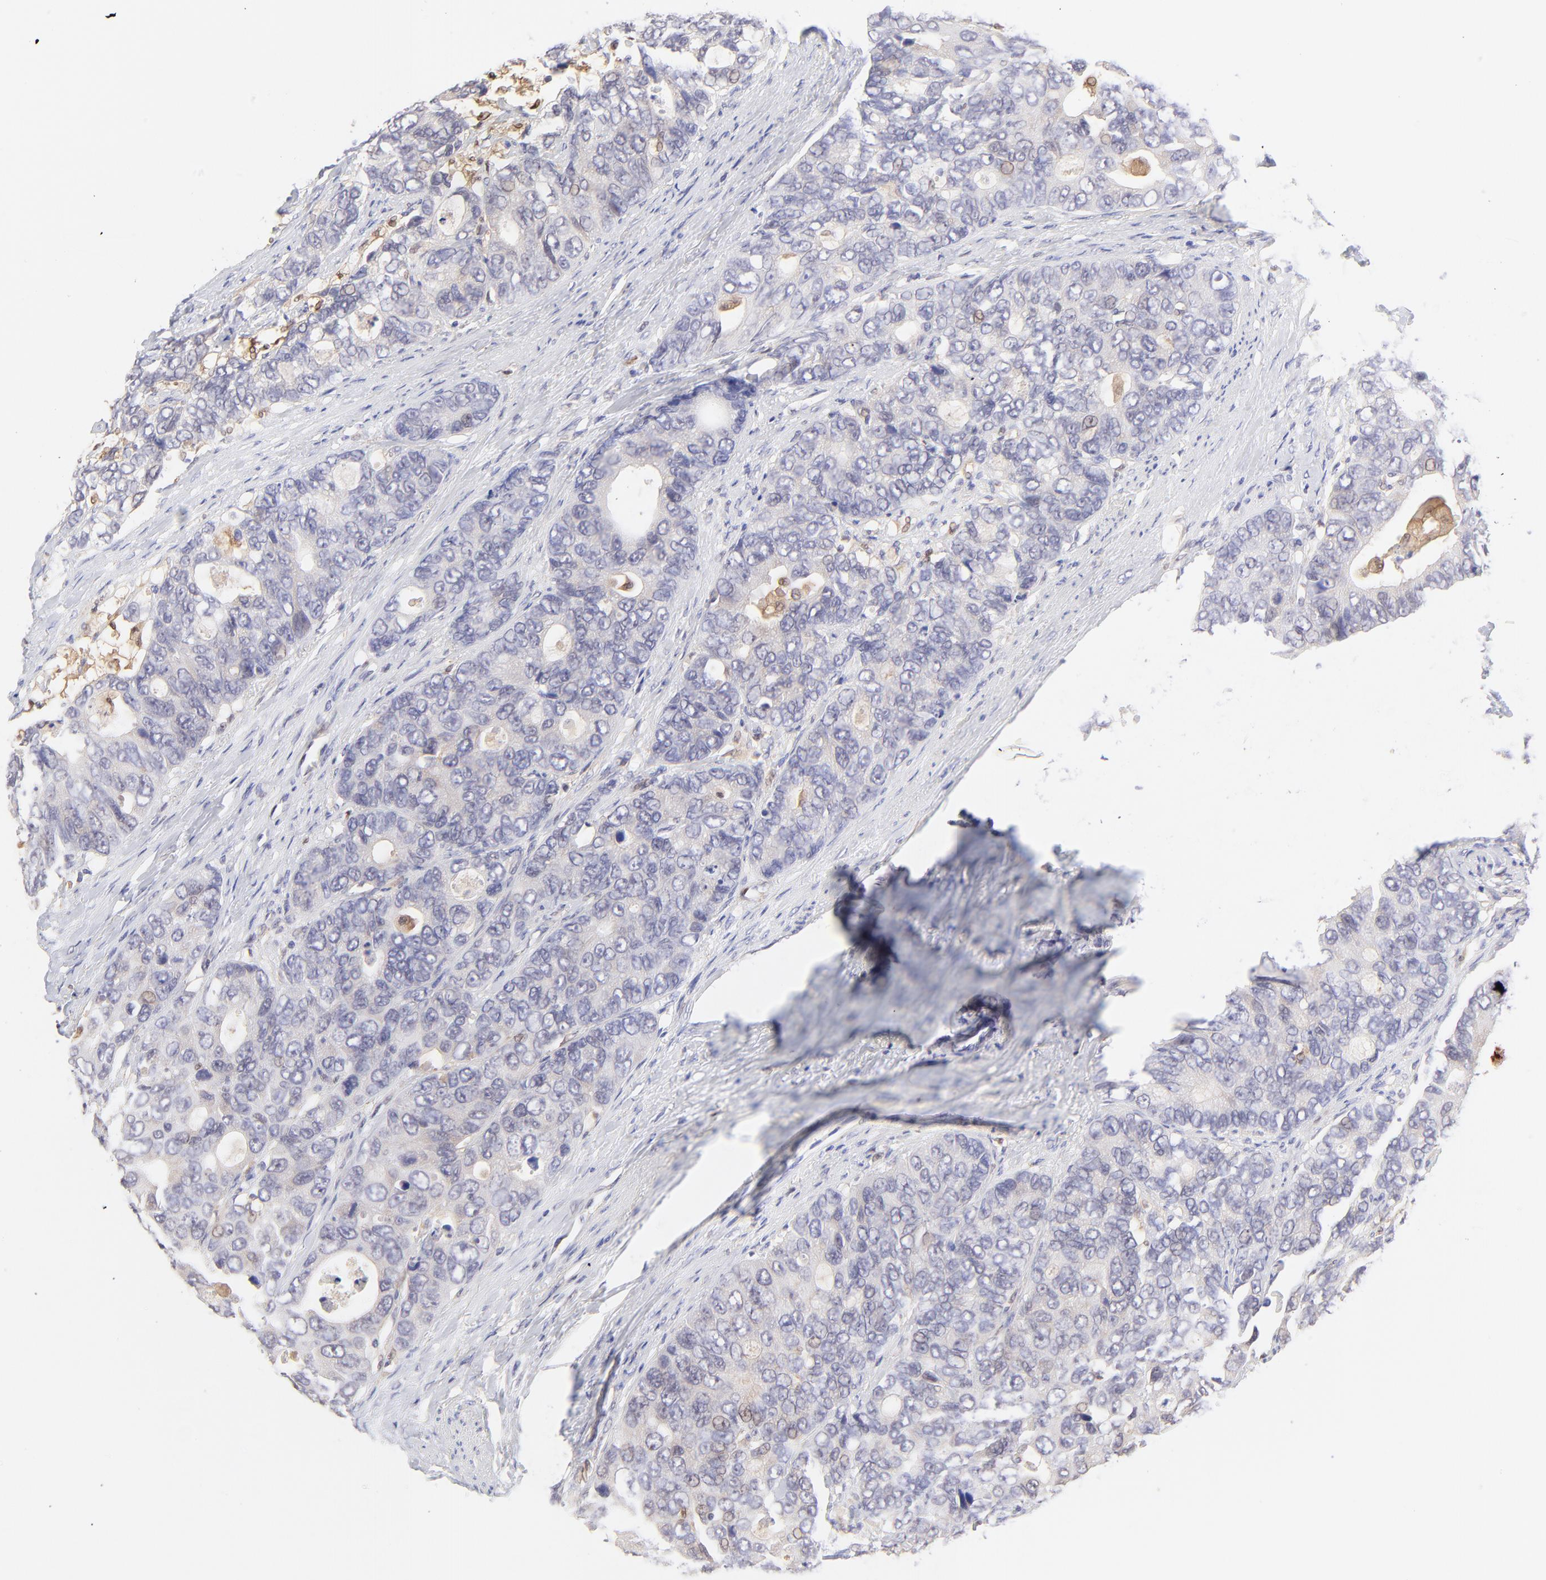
{"staining": {"intensity": "negative", "quantity": "none", "location": "none"}, "tissue": "colorectal cancer", "cell_type": "Tumor cells", "image_type": "cancer", "snomed": [{"axis": "morphology", "description": "Adenocarcinoma, NOS"}, {"axis": "topography", "description": "Rectum"}], "caption": "Immunohistochemistry (IHC) of colorectal cancer (adenocarcinoma) exhibits no staining in tumor cells.", "gene": "HYAL1", "patient": {"sex": "female", "age": 67}}